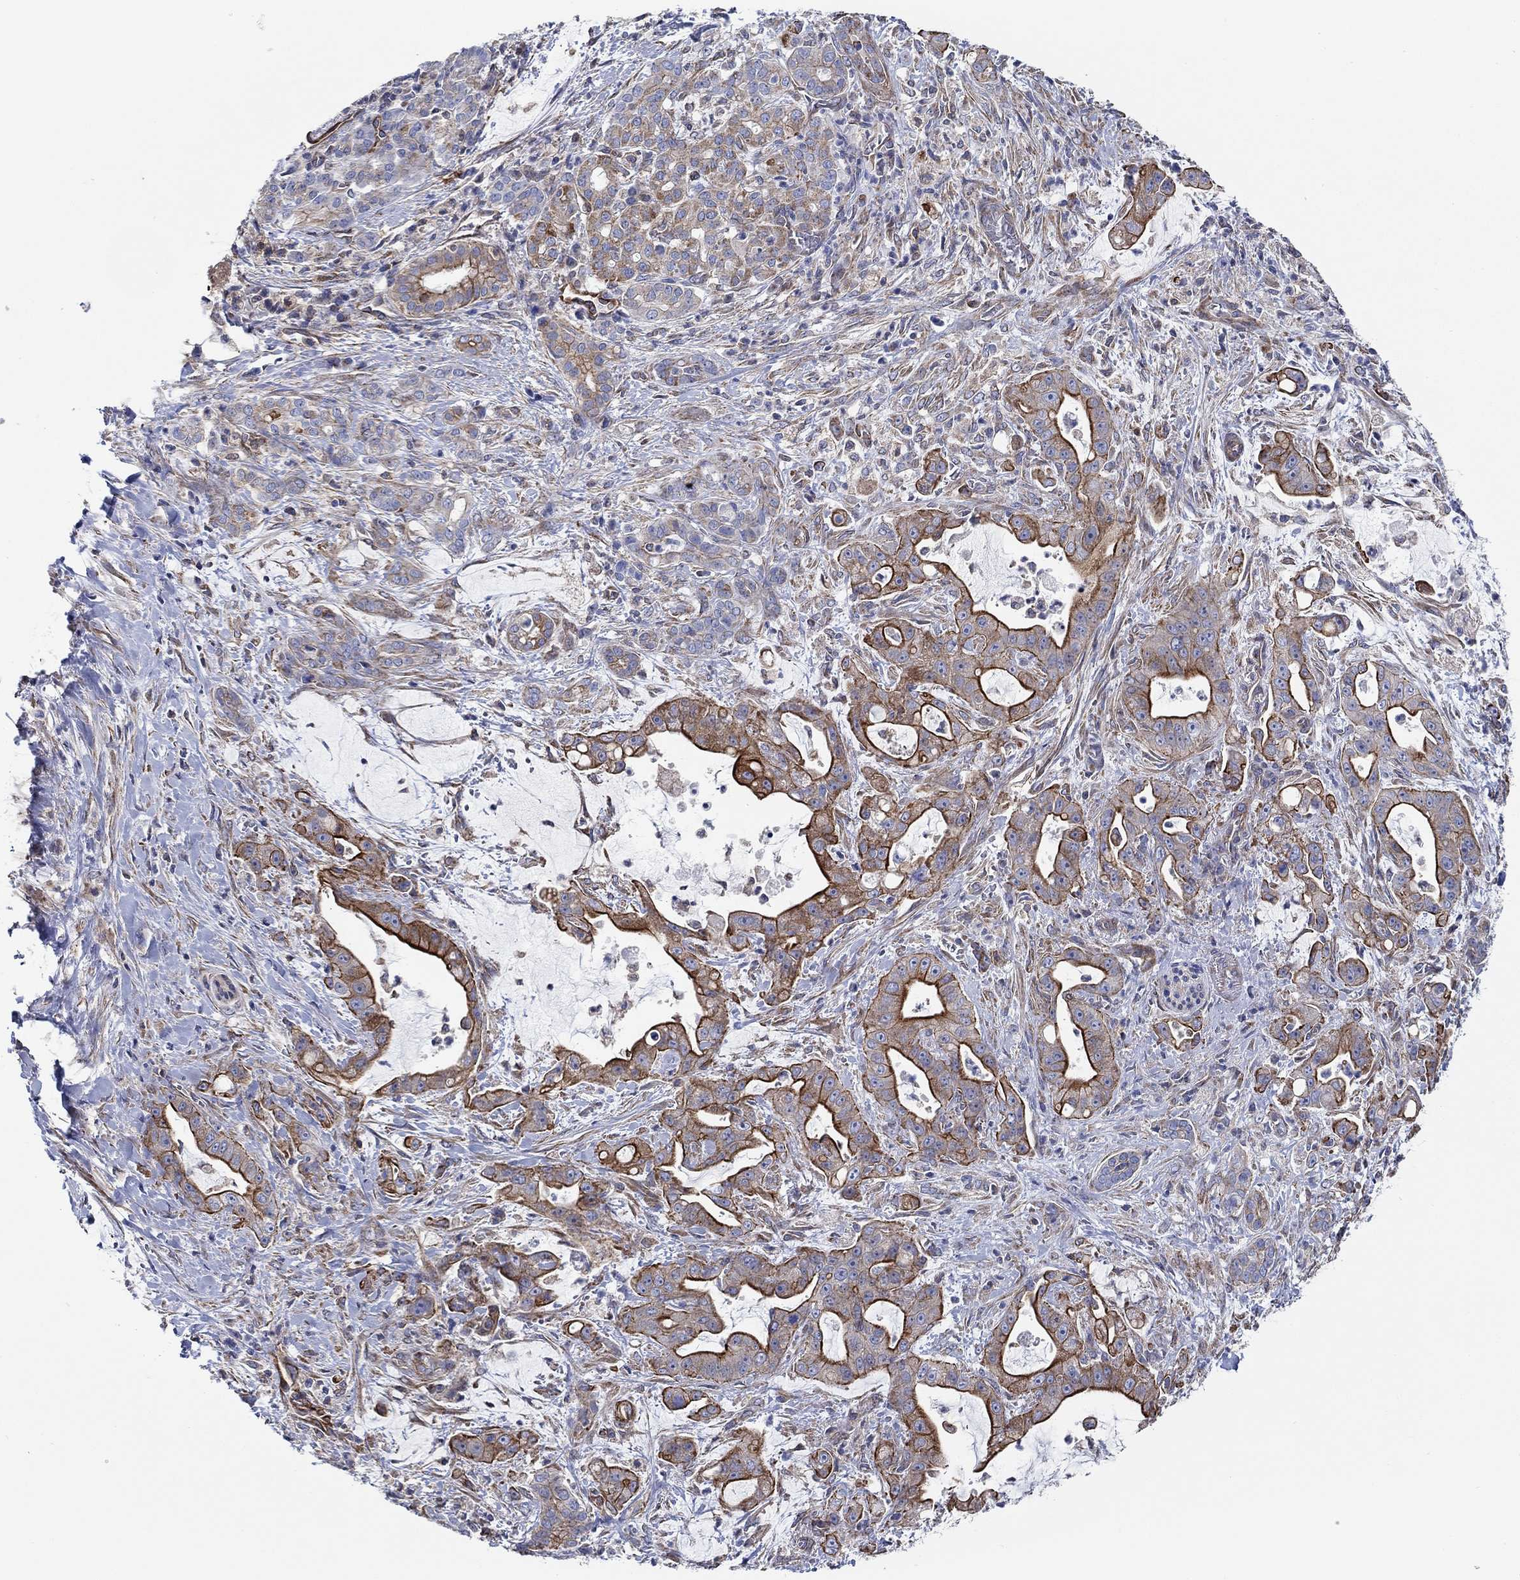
{"staining": {"intensity": "strong", "quantity": ">75%", "location": "cytoplasmic/membranous"}, "tissue": "pancreatic cancer", "cell_type": "Tumor cells", "image_type": "cancer", "snomed": [{"axis": "morphology", "description": "Normal tissue, NOS"}, {"axis": "morphology", "description": "Inflammation, NOS"}, {"axis": "morphology", "description": "Adenocarcinoma, NOS"}, {"axis": "topography", "description": "Pancreas"}], "caption": "Adenocarcinoma (pancreatic) tissue displays strong cytoplasmic/membranous positivity in approximately >75% of tumor cells", "gene": "FMN1", "patient": {"sex": "male", "age": 57}}